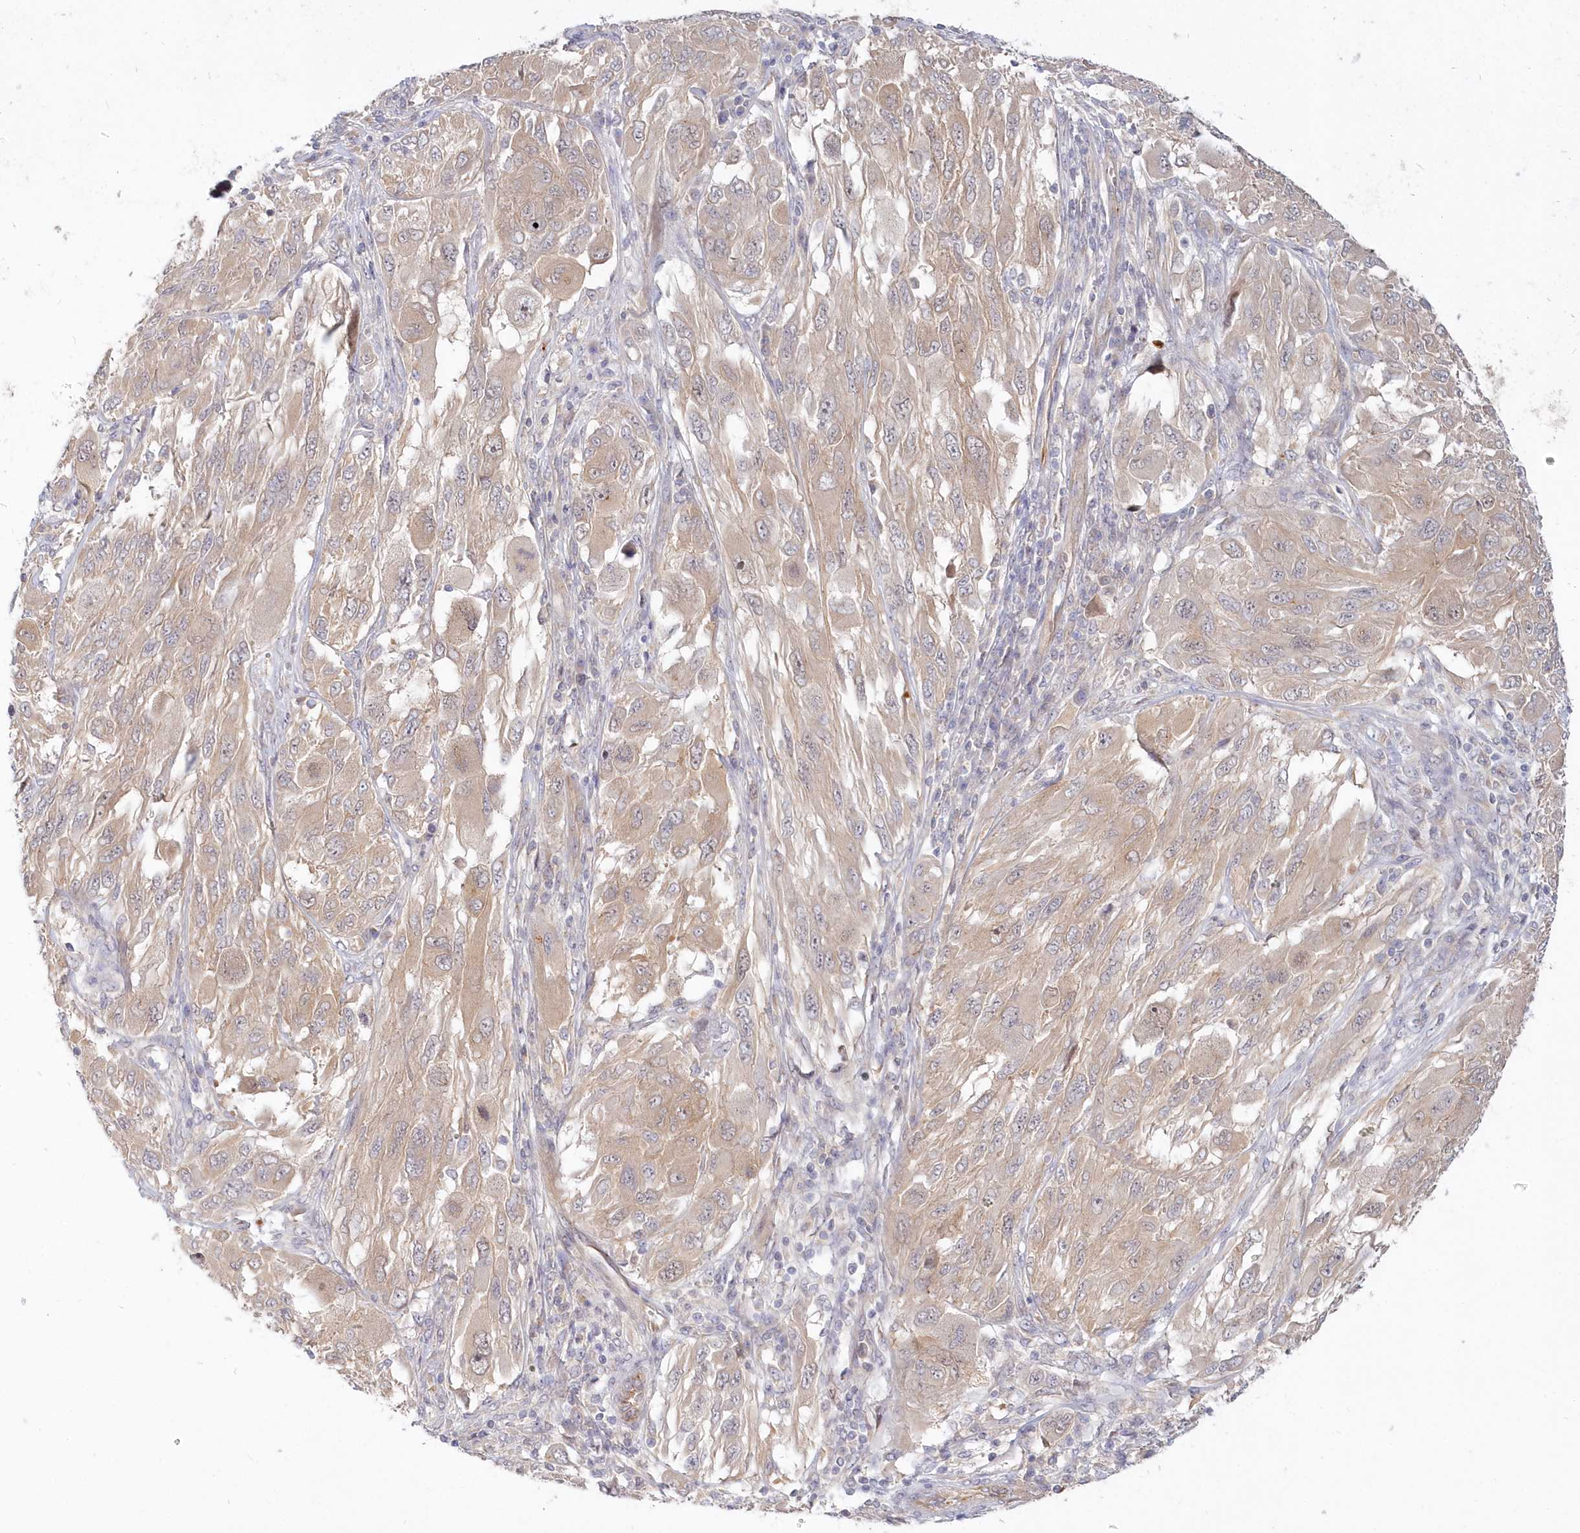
{"staining": {"intensity": "weak", "quantity": "25%-75%", "location": "cytoplasmic/membranous"}, "tissue": "melanoma", "cell_type": "Tumor cells", "image_type": "cancer", "snomed": [{"axis": "morphology", "description": "Malignant melanoma, NOS"}, {"axis": "topography", "description": "Skin"}], "caption": "Malignant melanoma stained with immunohistochemistry reveals weak cytoplasmic/membranous staining in about 25%-75% of tumor cells.", "gene": "KATNA1", "patient": {"sex": "female", "age": 91}}